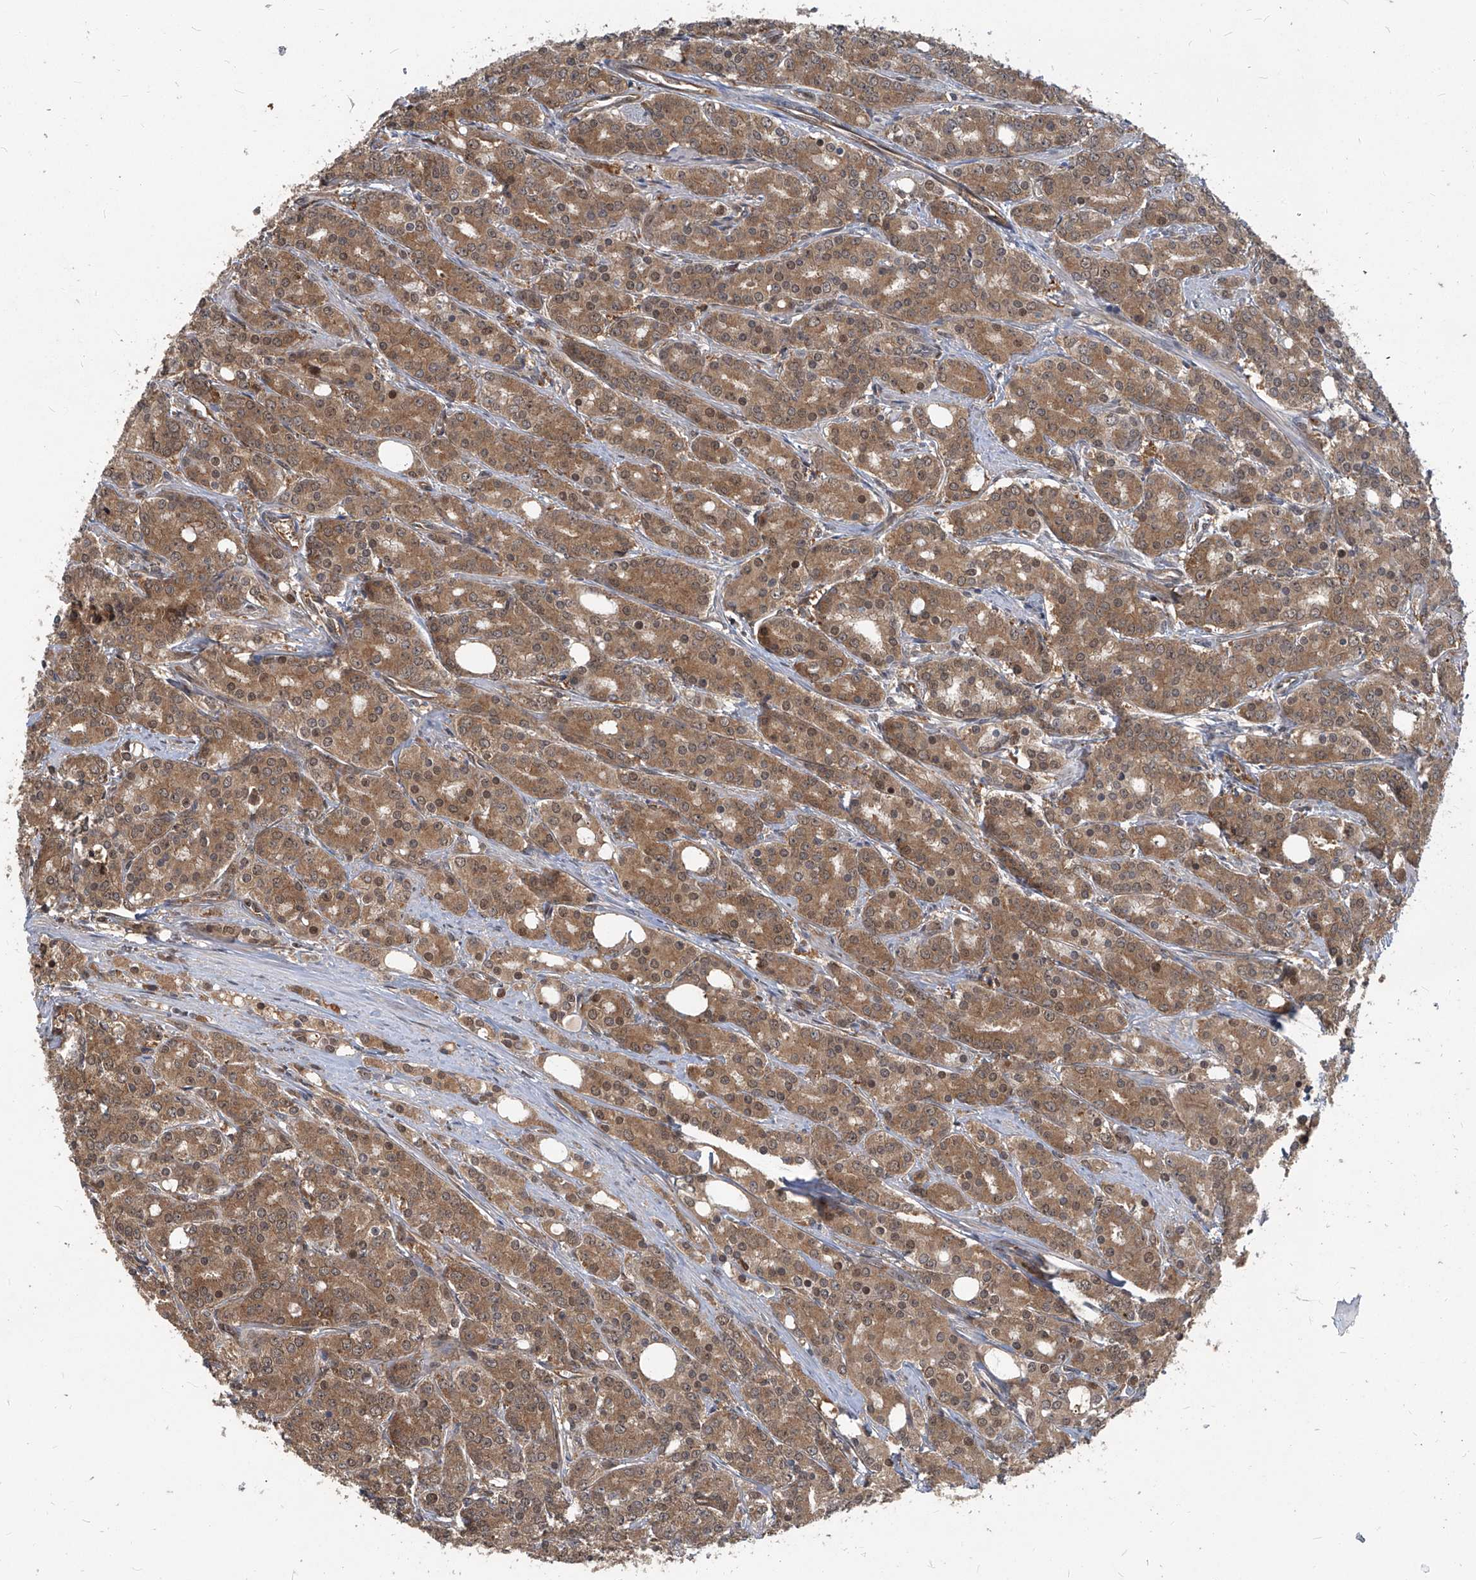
{"staining": {"intensity": "moderate", "quantity": ">75%", "location": "cytoplasmic/membranous"}, "tissue": "prostate cancer", "cell_type": "Tumor cells", "image_type": "cancer", "snomed": [{"axis": "morphology", "description": "Adenocarcinoma, High grade"}, {"axis": "topography", "description": "Prostate"}], "caption": "Immunohistochemistry (IHC) histopathology image of adenocarcinoma (high-grade) (prostate) stained for a protein (brown), which exhibits medium levels of moderate cytoplasmic/membranous positivity in about >75% of tumor cells.", "gene": "PSMB1", "patient": {"sex": "male", "age": 62}}